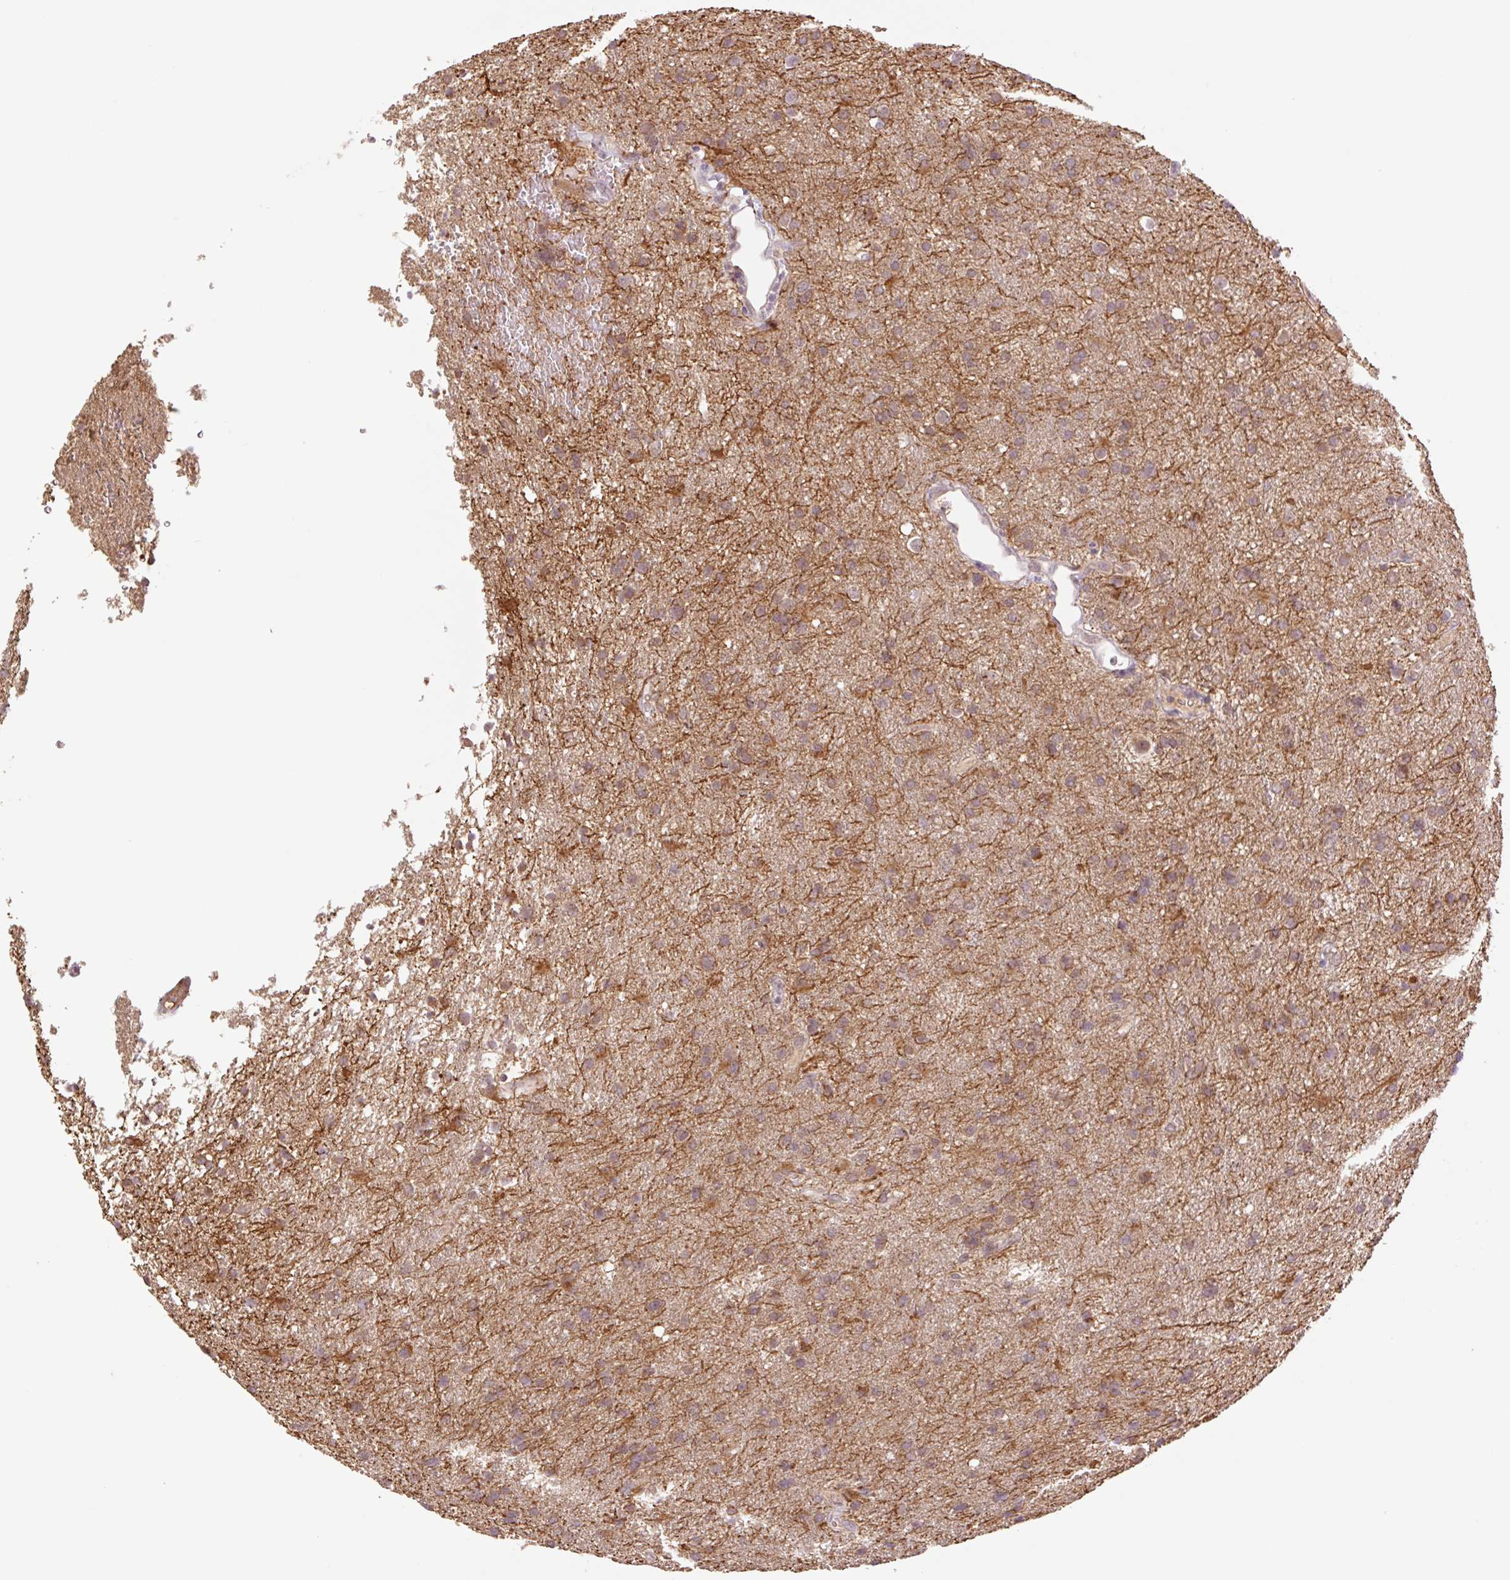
{"staining": {"intensity": "weak", "quantity": "25%-75%", "location": "cytoplasmic/membranous"}, "tissue": "glioma", "cell_type": "Tumor cells", "image_type": "cancer", "snomed": [{"axis": "morphology", "description": "Glioma, malignant, Low grade"}, {"axis": "topography", "description": "Brain"}], "caption": "Immunohistochemistry (IHC) (DAB (3,3'-diaminobenzidine)) staining of human glioma reveals weak cytoplasmic/membranous protein staining in approximately 25%-75% of tumor cells. (DAB IHC with brightfield microscopy, high magnification).", "gene": "YJU2B", "patient": {"sex": "female", "age": 32}}